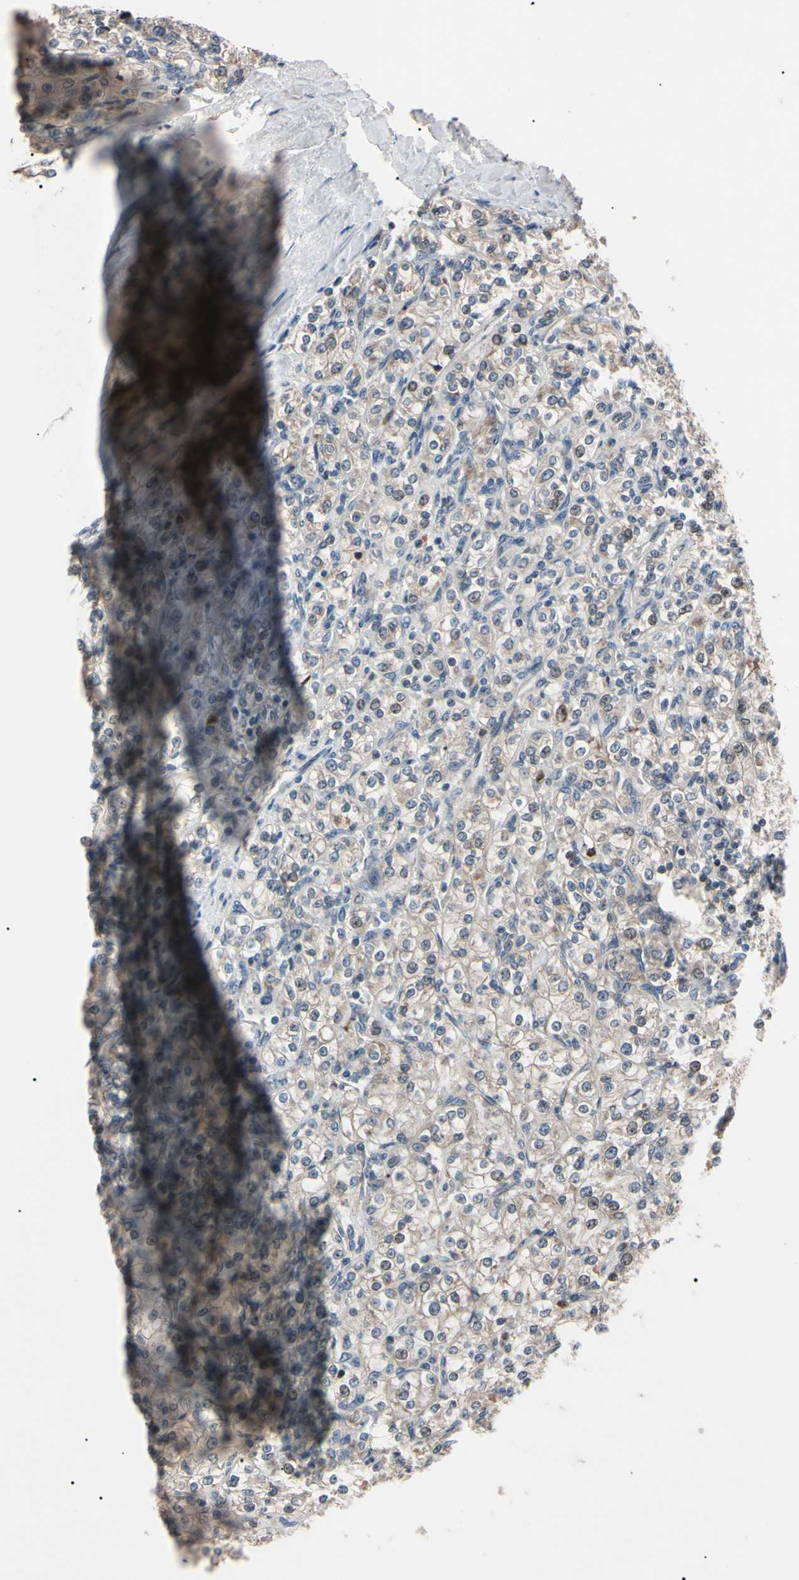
{"staining": {"intensity": "moderate", "quantity": ">75%", "location": "cytoplasmic/membranous"}, "tissue": "renal cancer", "cell_type": "Tumor cells", "image_type": "cancer", "snomed": [{"axis": "morphology", "description": "Adenocarcinoma, NOS"}, {"axis": "topography", "description": "Kidney"}], "caption": "Adenocarcinoma (renal) stained for a protein (brown) displays moderate cytoplasmic/membranous positive positivity in approximately >75% of tumor cells.", "gene": "TRAF5", "patient": {"sex": "male", "age": 77}}